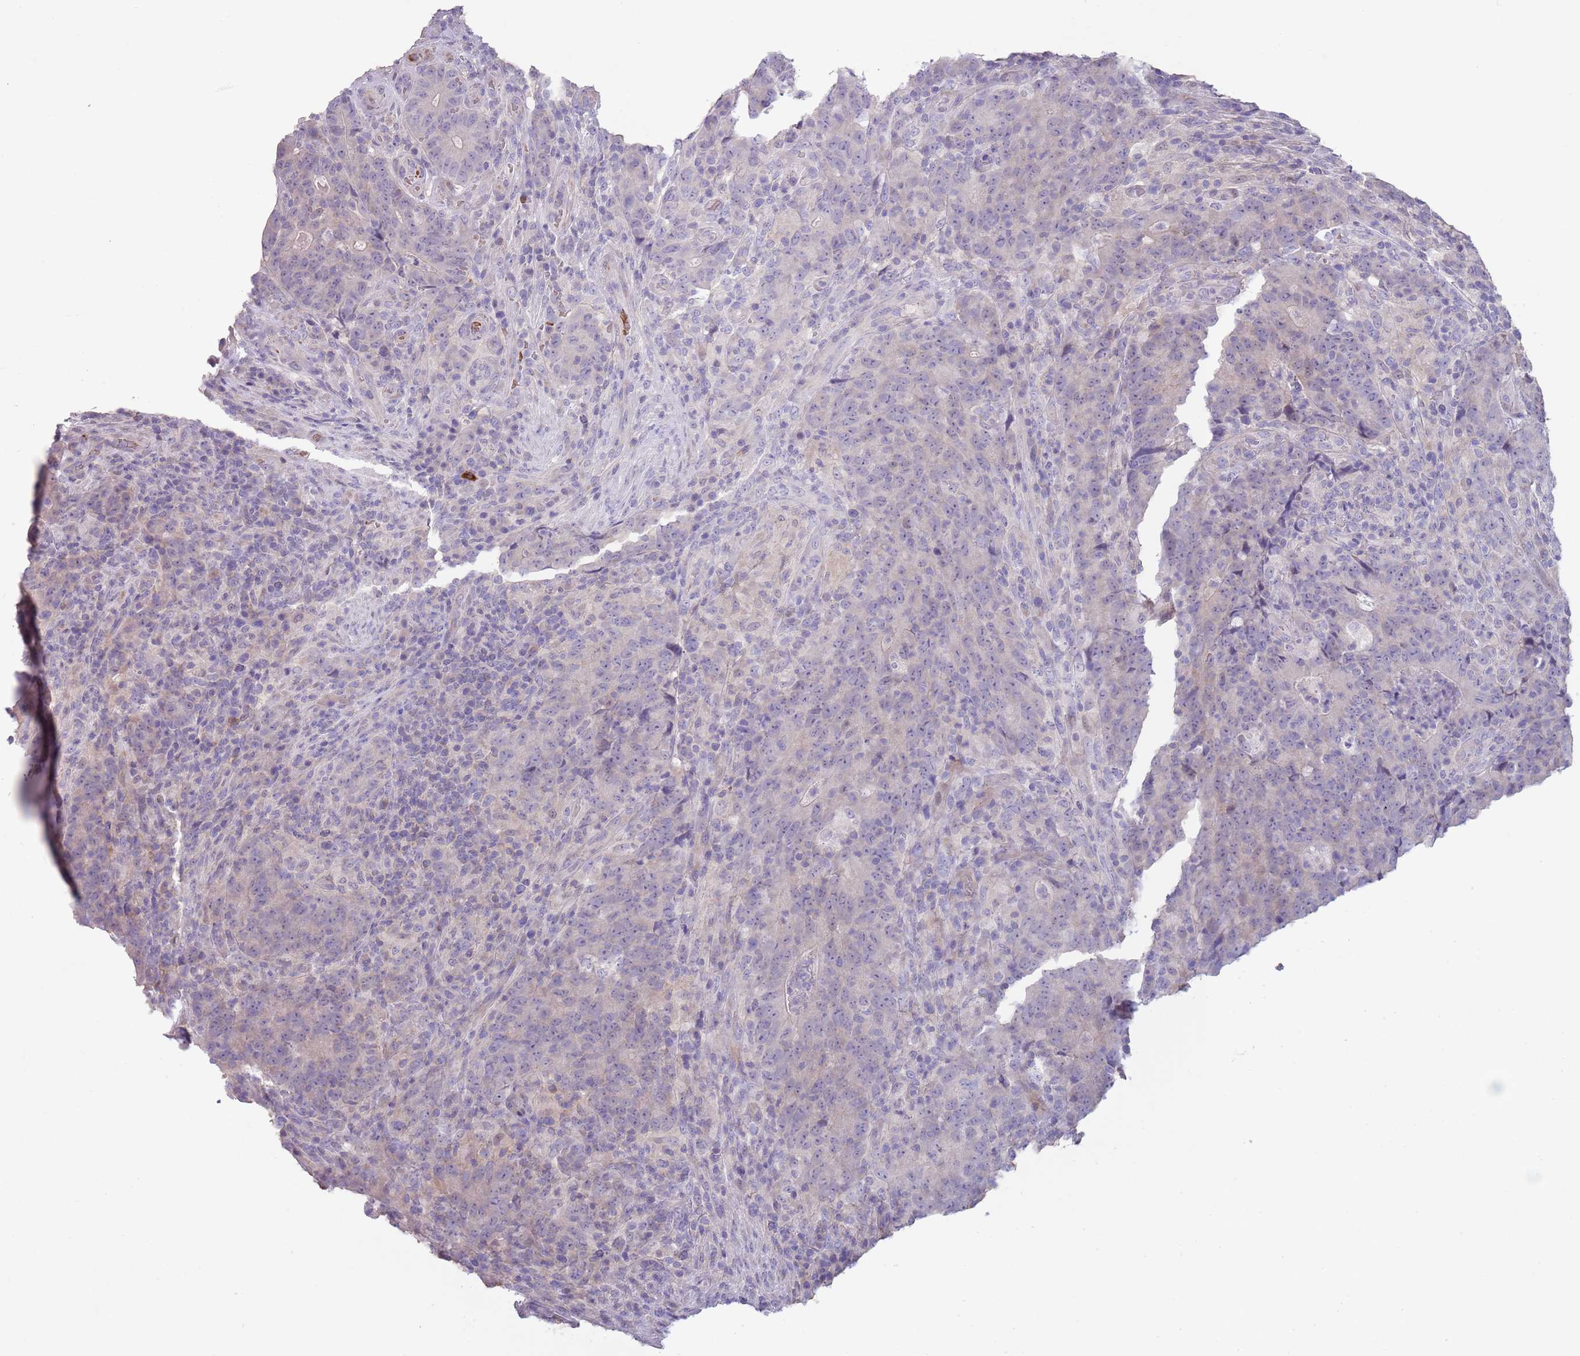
{"staining": {"intensity": "negative", "quantity": "none", "location": "none"}, "tissue": "colorectal cancer", "cell_type": "Tumor cells", "image_type": "cancer", "snomed": [{"axis": "morphology", "description": "Adenocarcinoma, NOS"}, {"axis": "topography", "description": "Colon"}], "caption": "This is a image of immunohistochemistry (IHC) staining of adenocarcinoma (colorectal), which shows no positivity in tumor cells.", "gene": "ZNF14", "patient": {"sex": "female", "age": 75}}